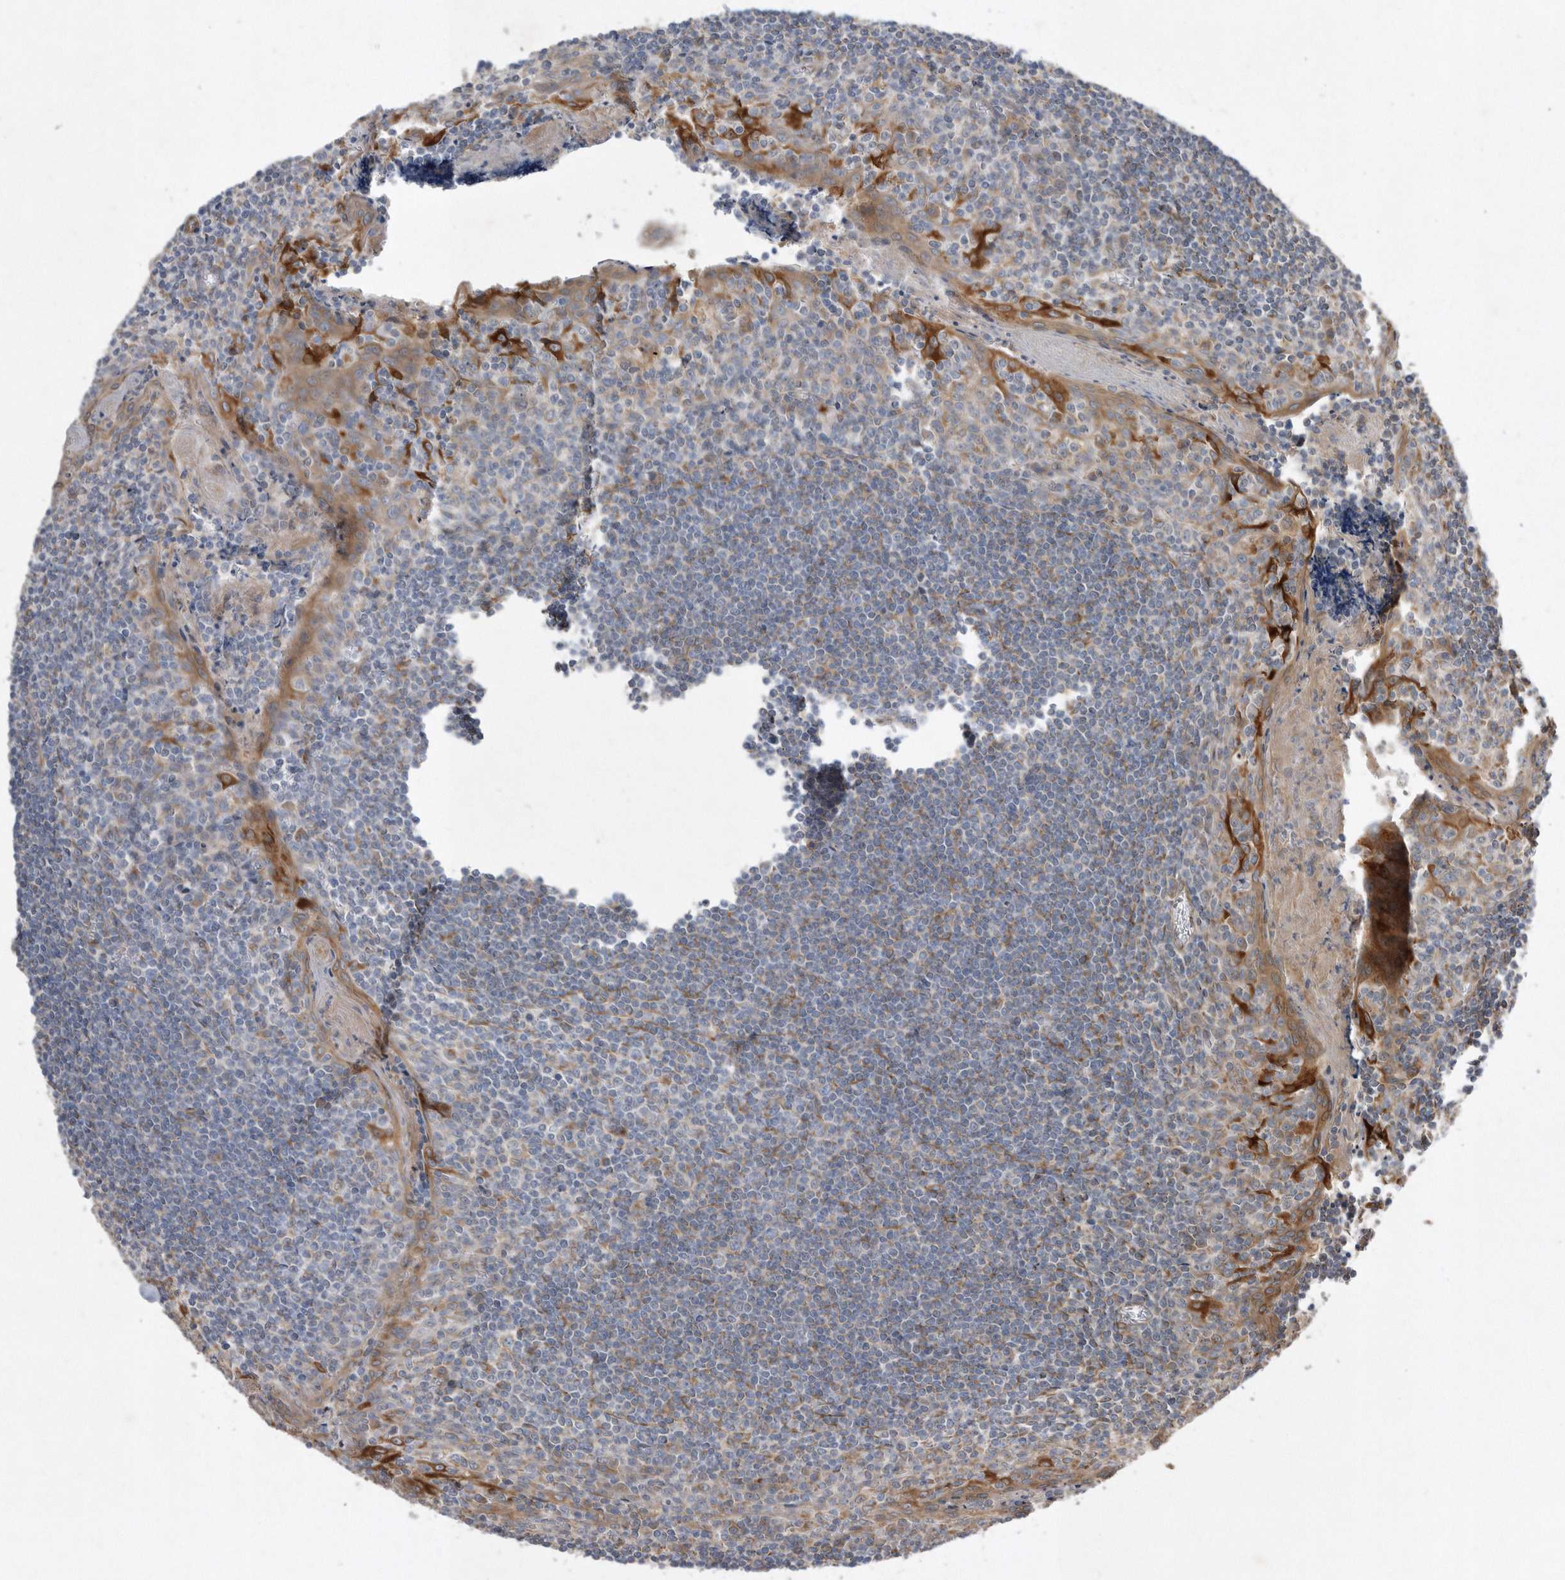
{"staining": {"intensity": "weak", "quantity": "25%-75%", "location": "cytoplasmic/membranous"}, "tissue": "tonsil", "cell_type": "Germinal center cells", "image_type": "normal", "snomed": [{"axis": "morphology", "description": "Normal tissue, NOS"}, {"axis": "topography", "description": "Tonsil"}], "caption": "Weak cytoplasmic/membranous positivity for a protein is seen in about 25%-75% of germinal center cells of unremarkable tonsil using immunohistochemistry.", "gene": "PON2", "patient": {"sex": "male", "age": 27}}